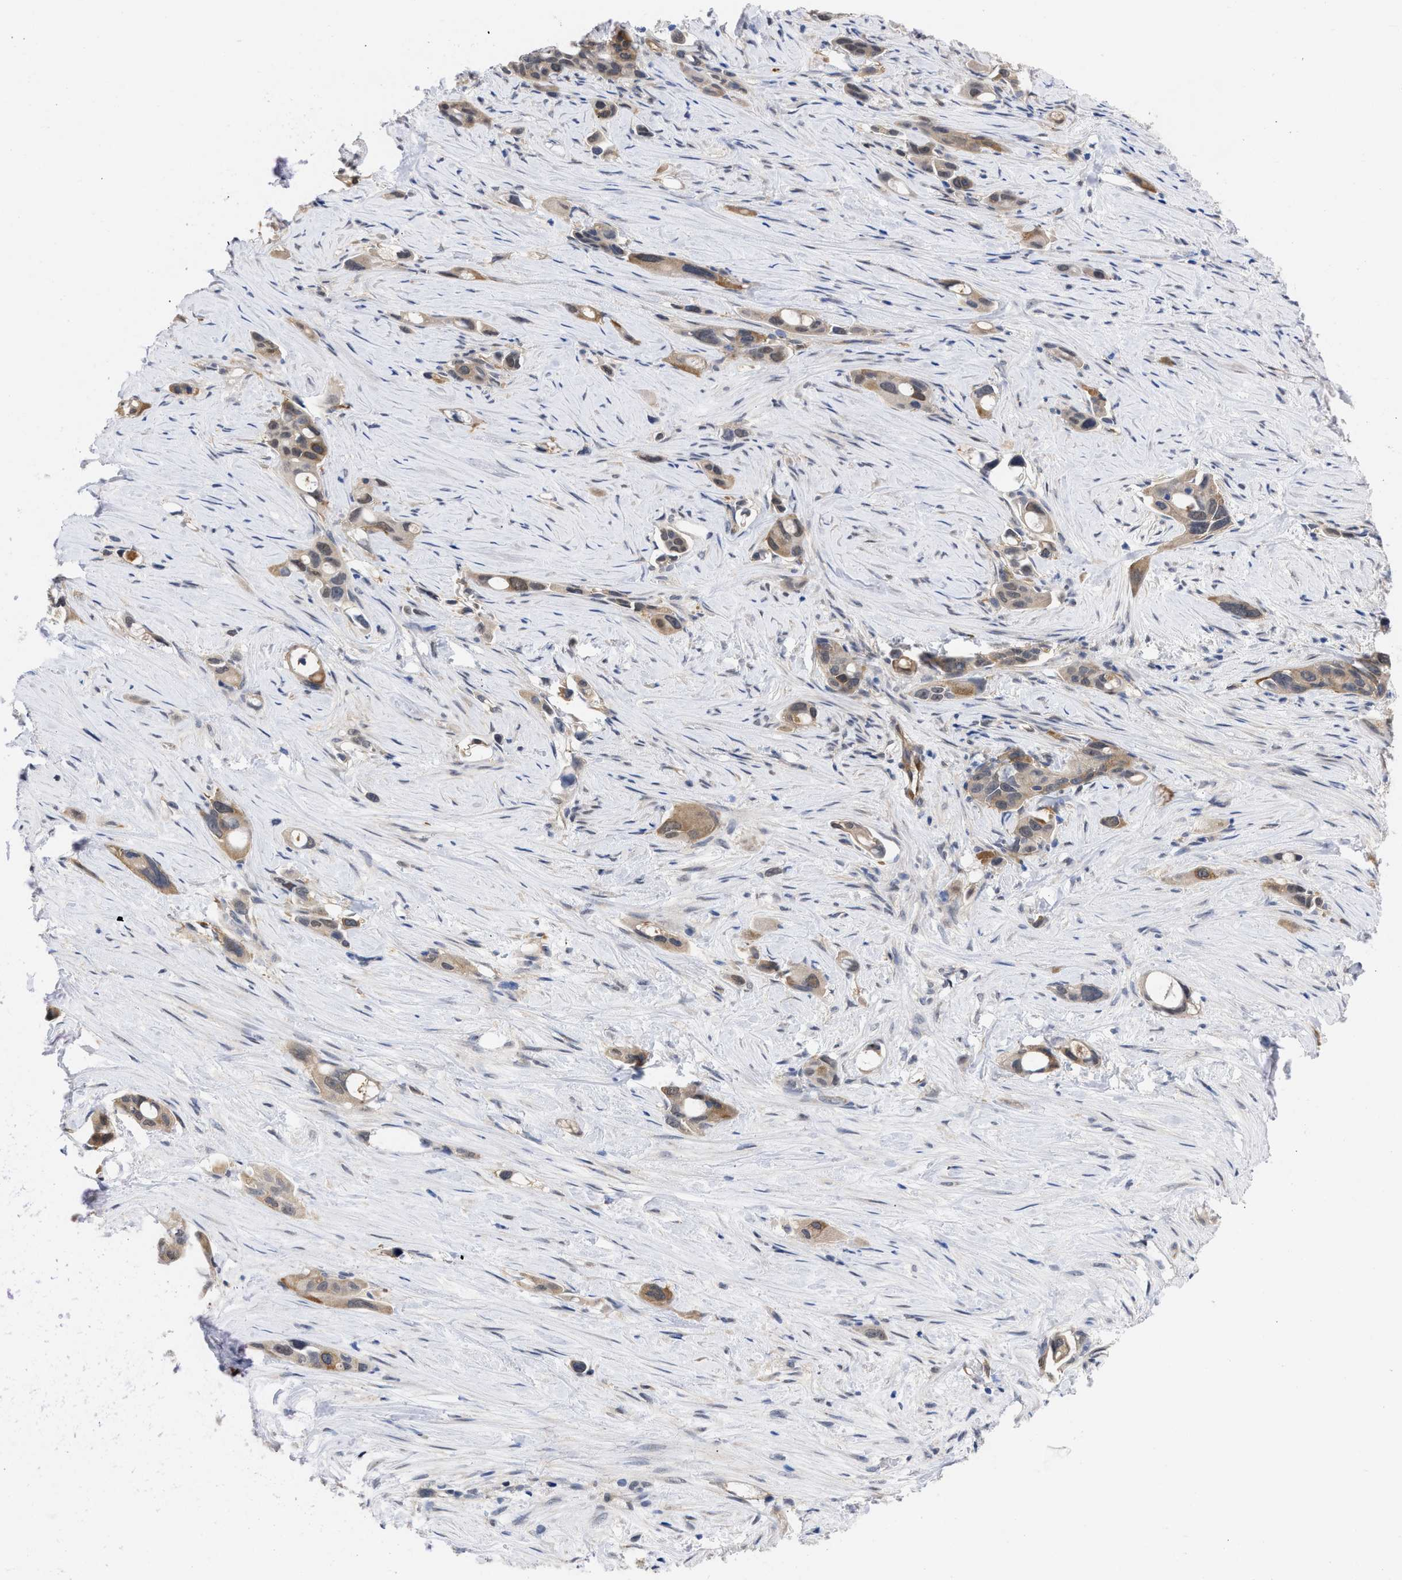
{"staining": {"intensity": "moderate", "quantity": ">75%", "location": "cytoplasmic/membranous"}, "tissue": "pancreatic cancer", "cell_type": "Tumor cells", "image_type": "cancer", "snomed": [{"axis": "morphology", "description": "Adenocarcinoma, NOS"}, {"axis": "topography", "description": "Pancreas"}], "caption": "DAB (3,3'-diaminobenzidine) immunohistochemical staining of human pancreatic cancer displays moderate cytoplasmic/membranous protein positivity in about >75% of tumor cells.", "gene": "THRA", "patient": {"sex": "male", "age": 53}}